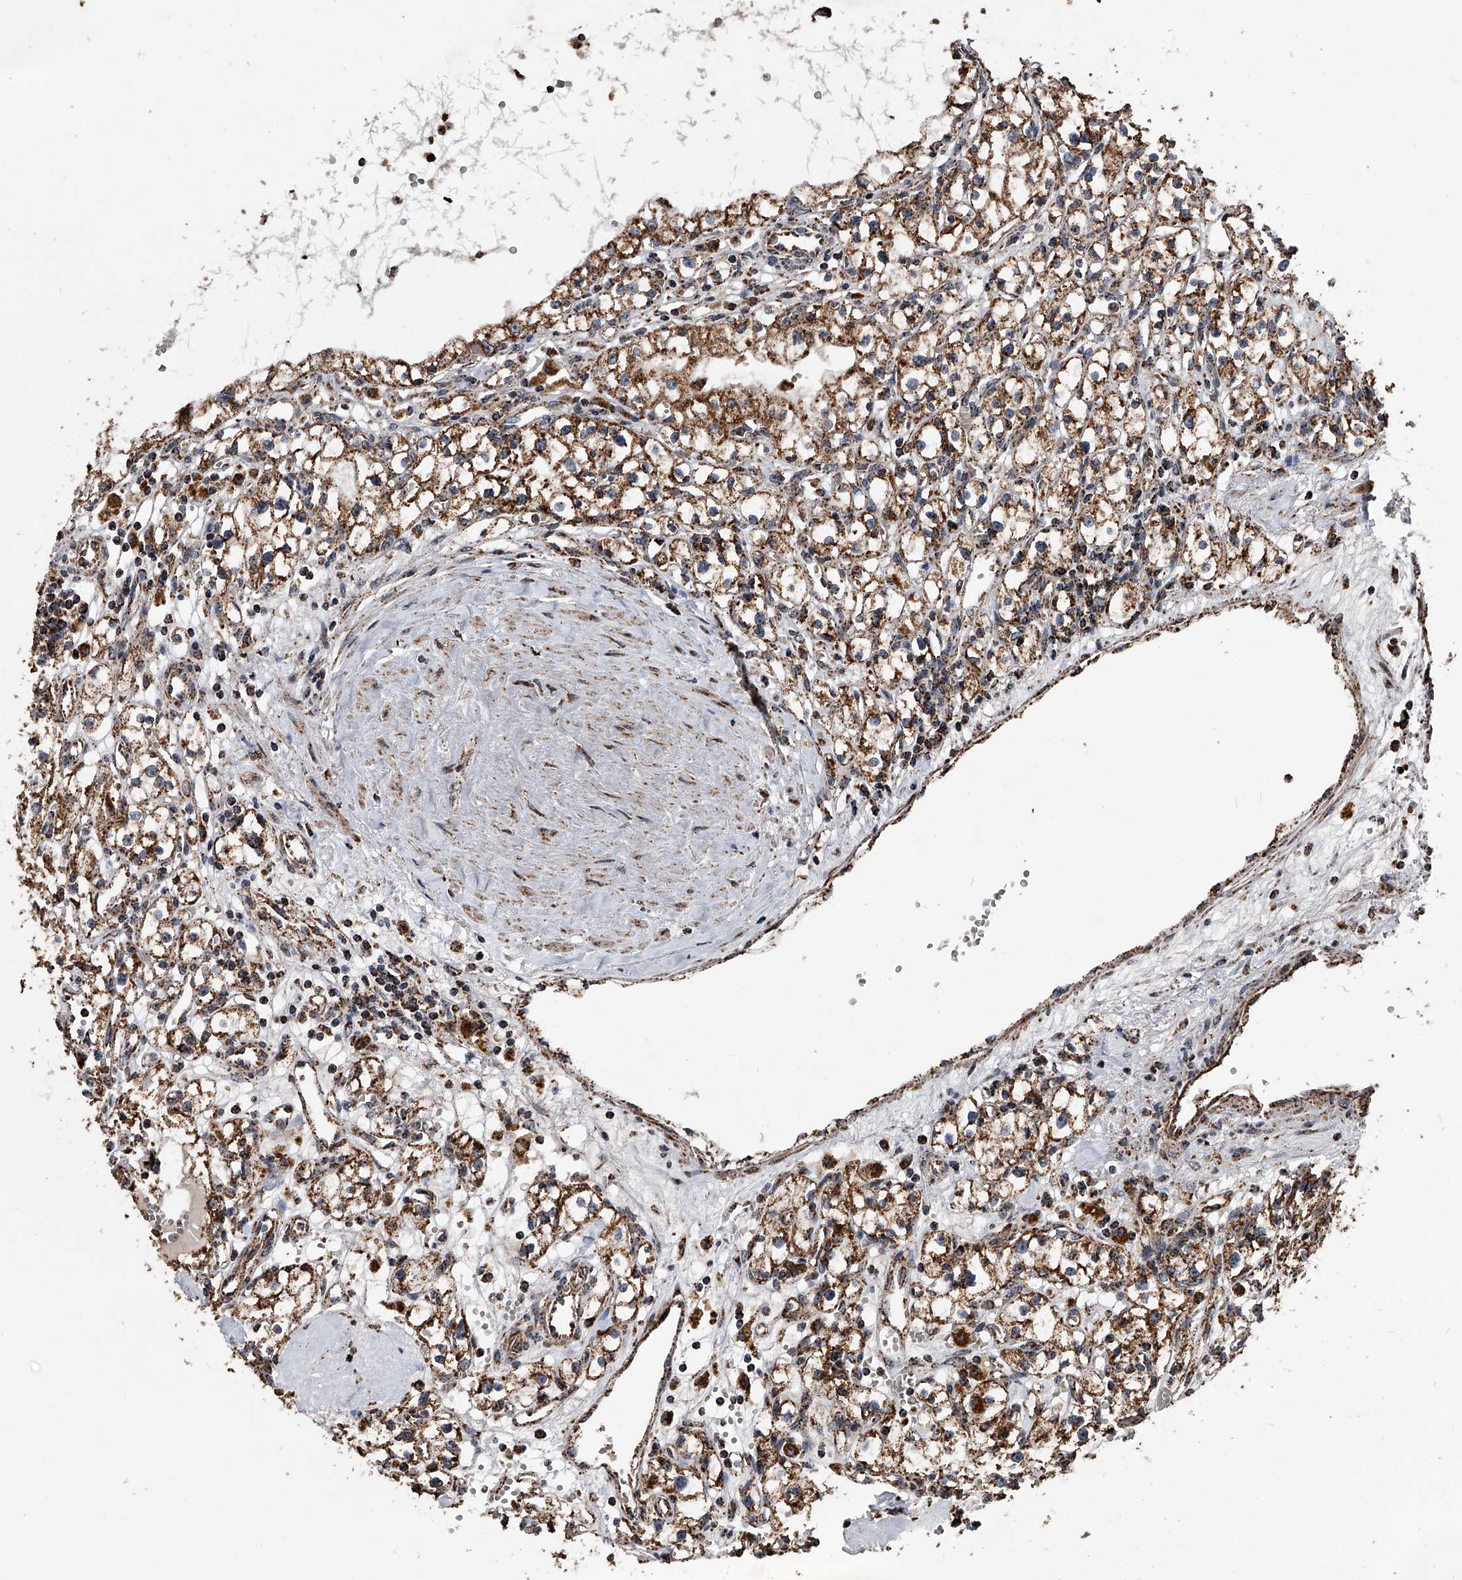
{"staining": {"intensity": "strong", "quantity": ">75%", "location": "cytoplasmic/membranous"}, "tissue": "renal cancer", "cell_type": "Tumor cells", "image_type": "cancer", "snomed": [{"axis": "morphology", "description": "Adenocarcinoma, NOS"}, {"axis": "topography", "description": "Kidney"}], "caption": "Renal cancer stained with a protein marker shows strong staining in tumor cells.", "gene": "SMPDL3A", "patient": {"sex": "male", "age": 56}}